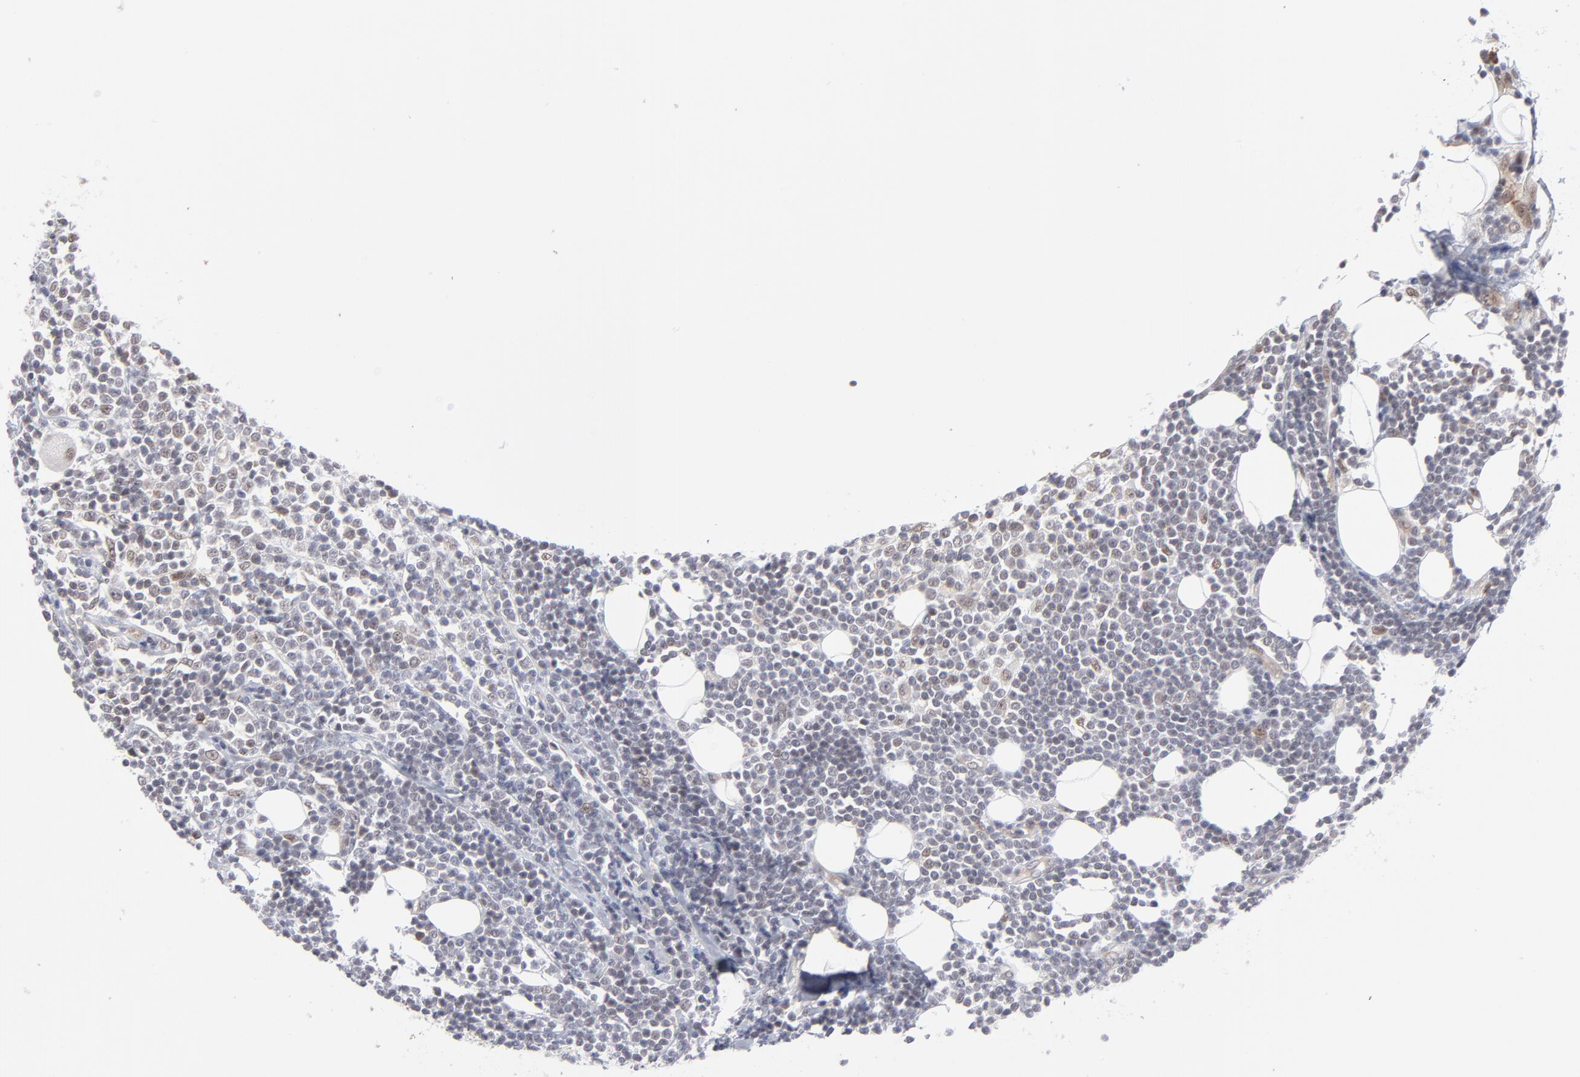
{"staining": {"intensity": "weak", "quantity": "<25%", "location": "nuclear"}, "tissue": "lymphoma", "cell_type": "Tumor cells", "image_type": "cancer", "snomed": [{"axis": "morphology", "description": "Malignant lymphoma, non-Hodgkin's type, Low grade"}, {"axis": "topography", "description": "Soft tissue"}], "caption": "Malignant lymphoma, non-Hodgkin's type (low-grade) was stained to show a protein in brown. There is no significant positivity in tumor cells.", "gene": "NBN", "patient": {"sex": "male", "age": 92}}